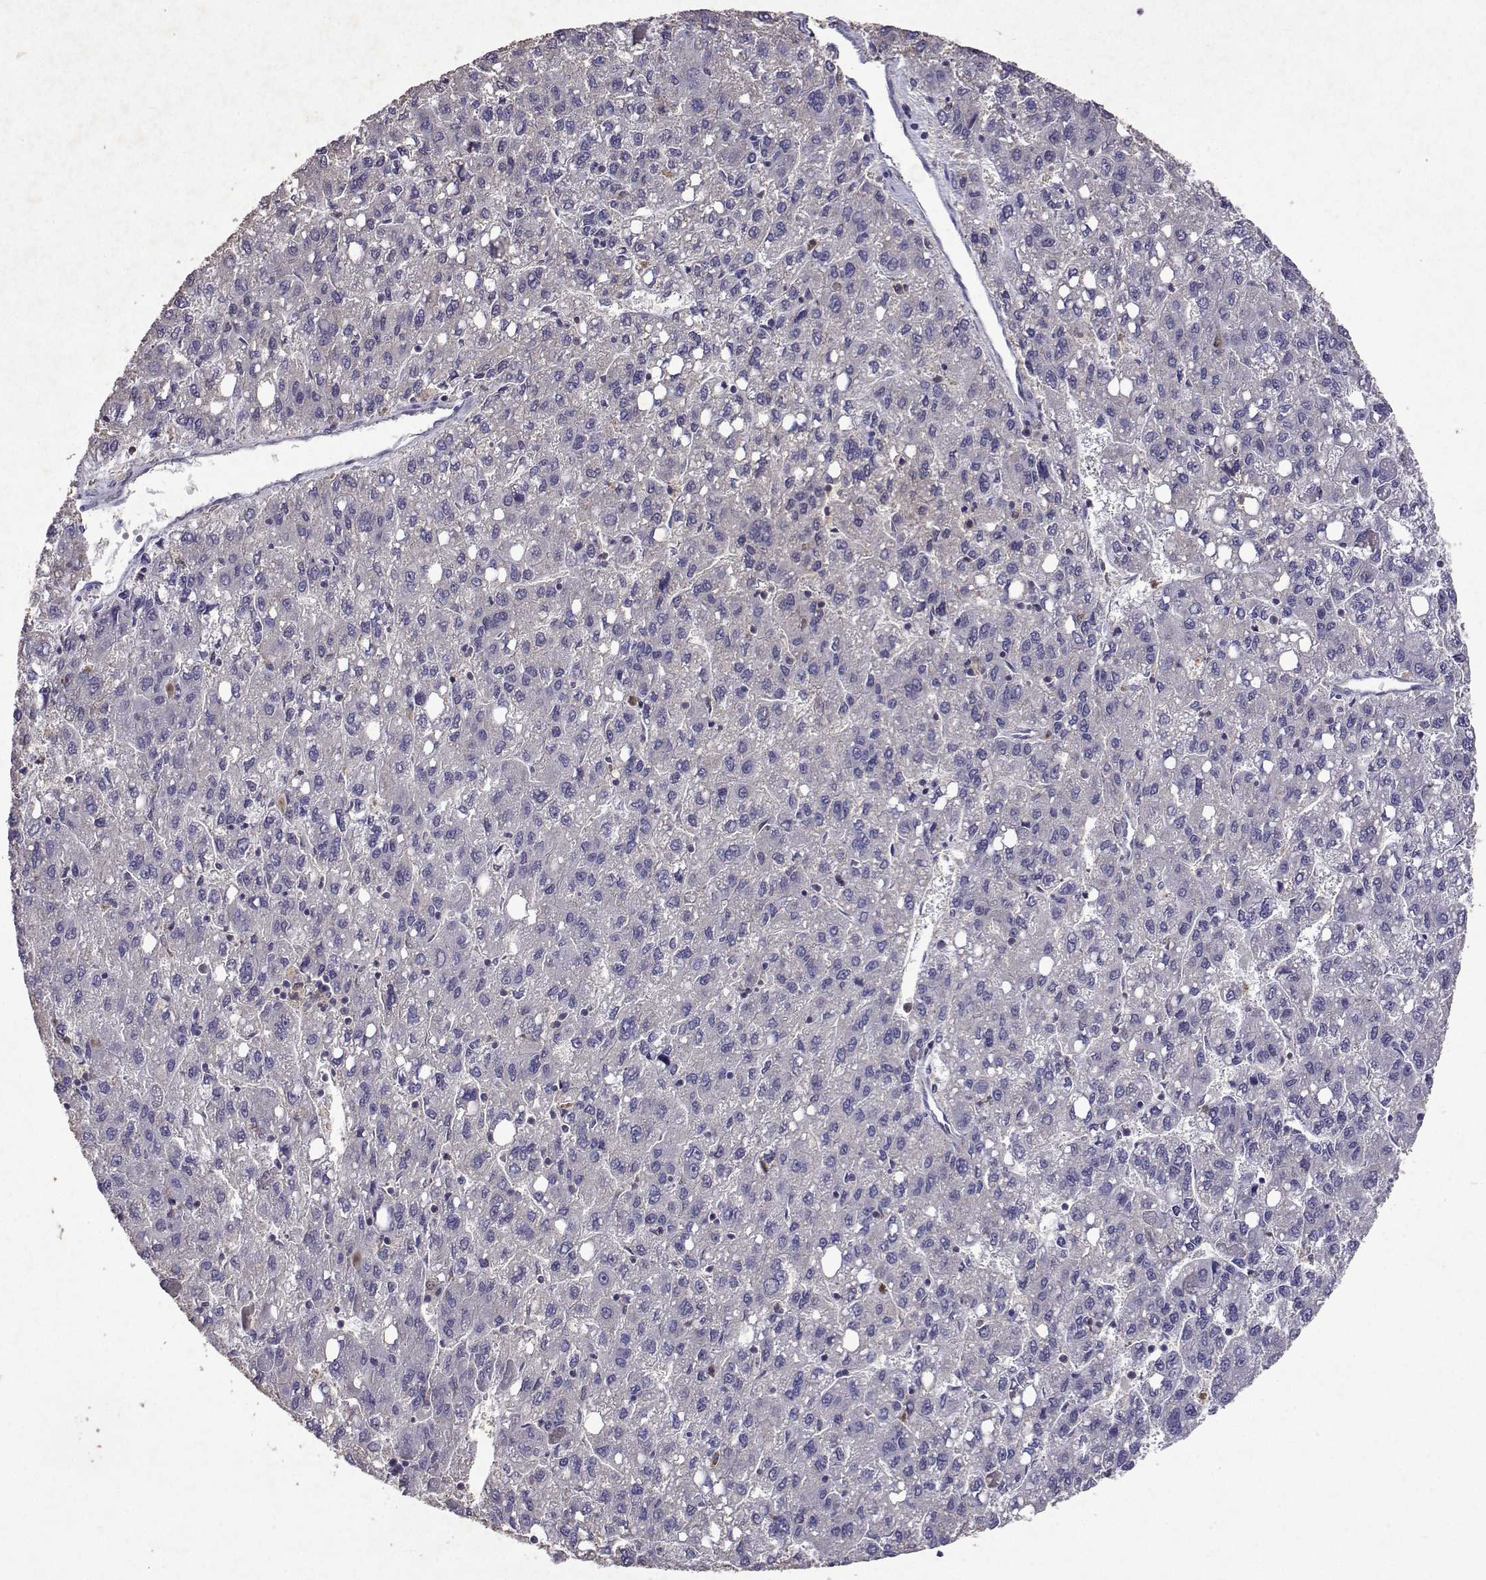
{"staining": {"intensity": "negative", "quantity": "none", "location": "none"}, "tissue": "liver cancer", "cell_type": "Tumor cells", "image_type": "cancer", "snomed": [{"axis": "morphology", "description": "Carcinoma, Hepatocellular, NOS"}, {"axis": "topography", "description": "Liver"}], "caption": "A photomicrograph of liver cancer (hepatocellular carcinoma) stained for a protein demonstrates no brown staining in tumor cells.", "gene": "APAF1", "patient": {"sex": "female", "age": 82}}